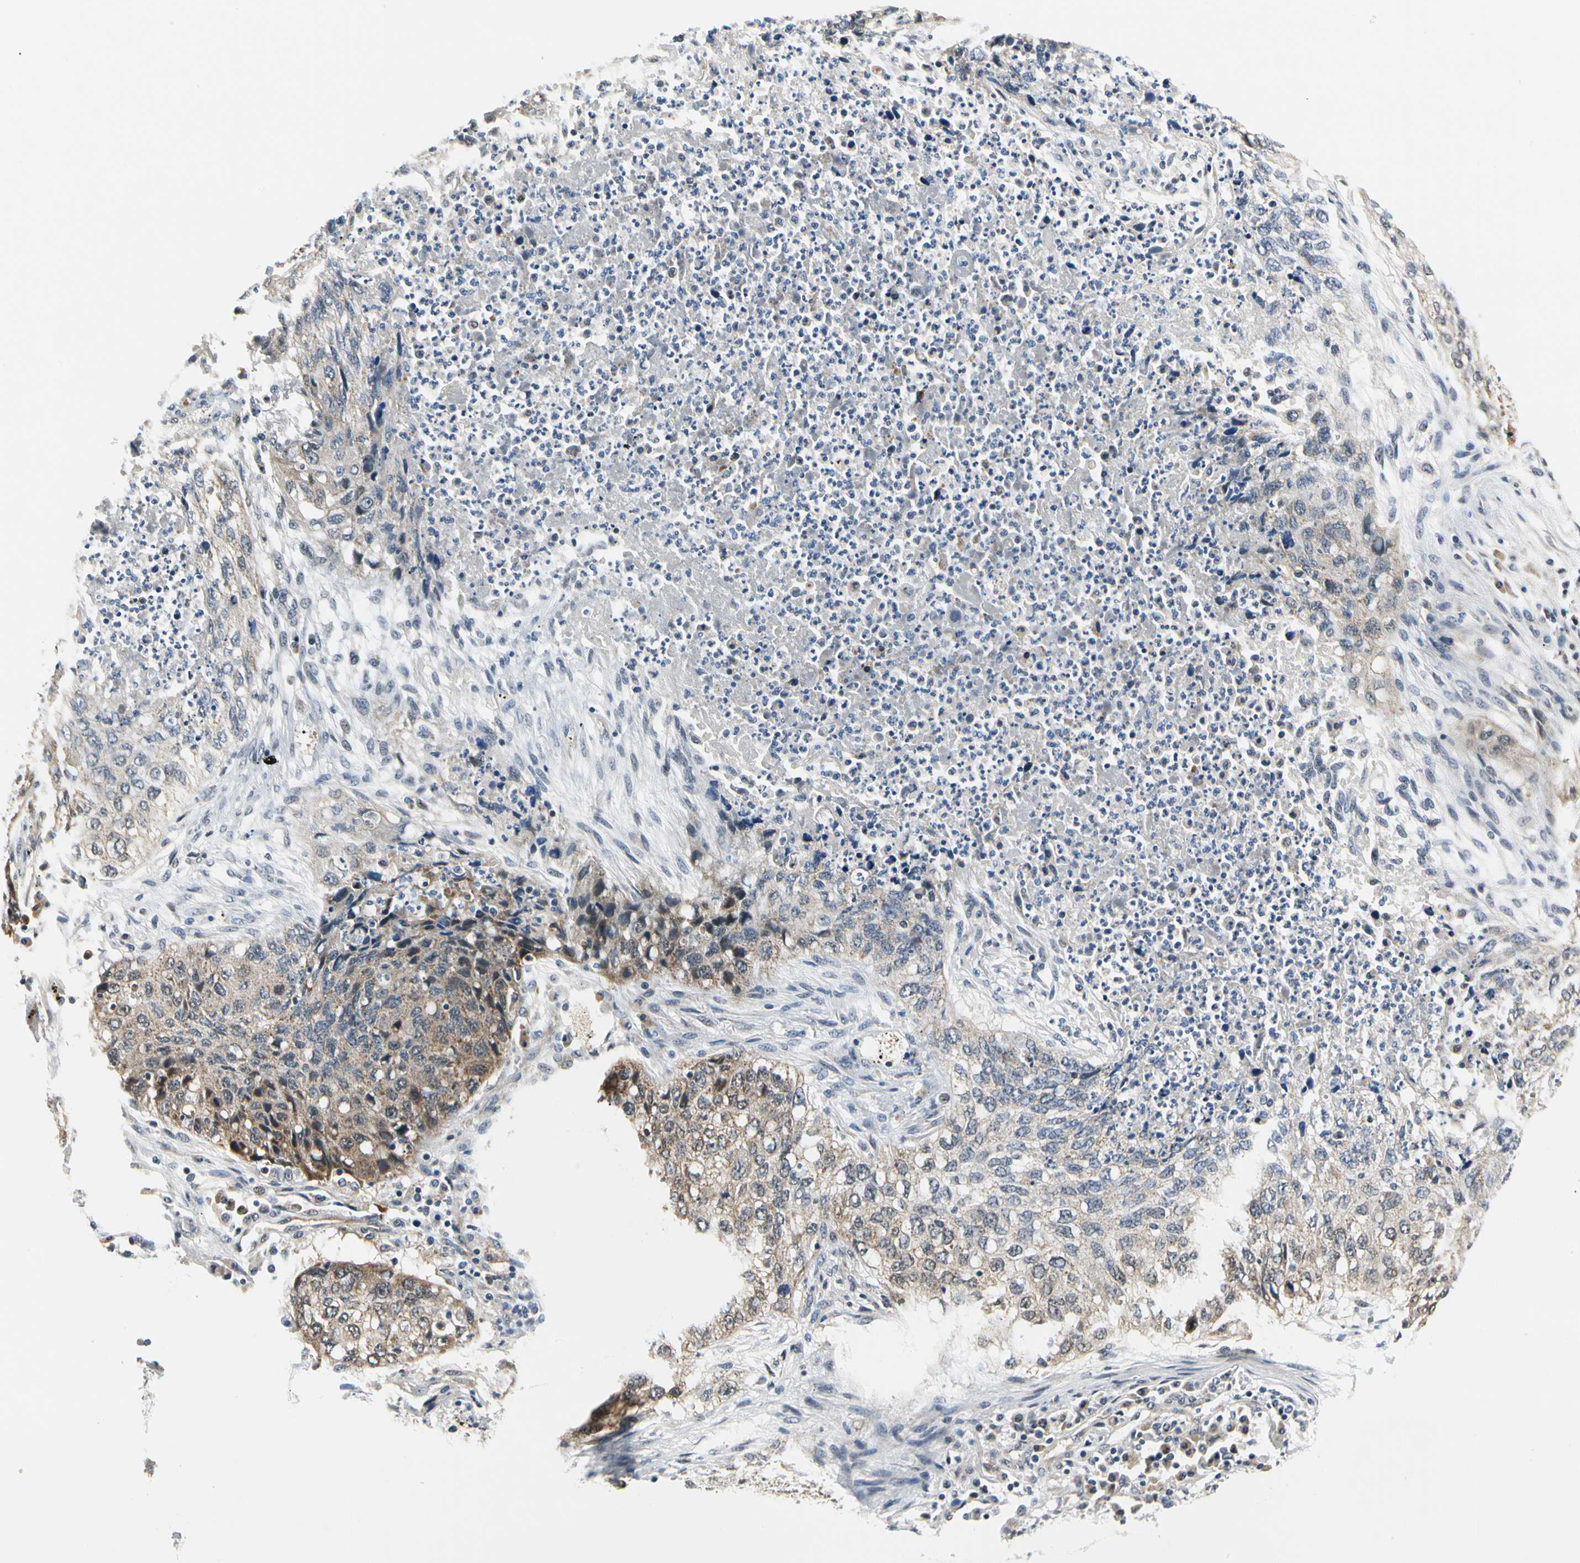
{"staining": {"intensity": "moderate", "quantity": ">75%", "location": "cytoplasmic/membranous"}, "tissue": "lung cancer", "cell_type": "Tumor cells", "image_type": "cancer", "snomed": [{"axis": "morphology", "description": "Squamous cell carcinoma, NOS"}, {"axis": "topography", "description": "Lung"}], "caption": "Lung cancer stained with DAB immunohistochemistry demonstrates medium levels of moderate cytoplasmic/membranous expression in approximately >75% of tumor cells.", "gene": "PDK2", "patient": {"sex": "female", "age": 63}}